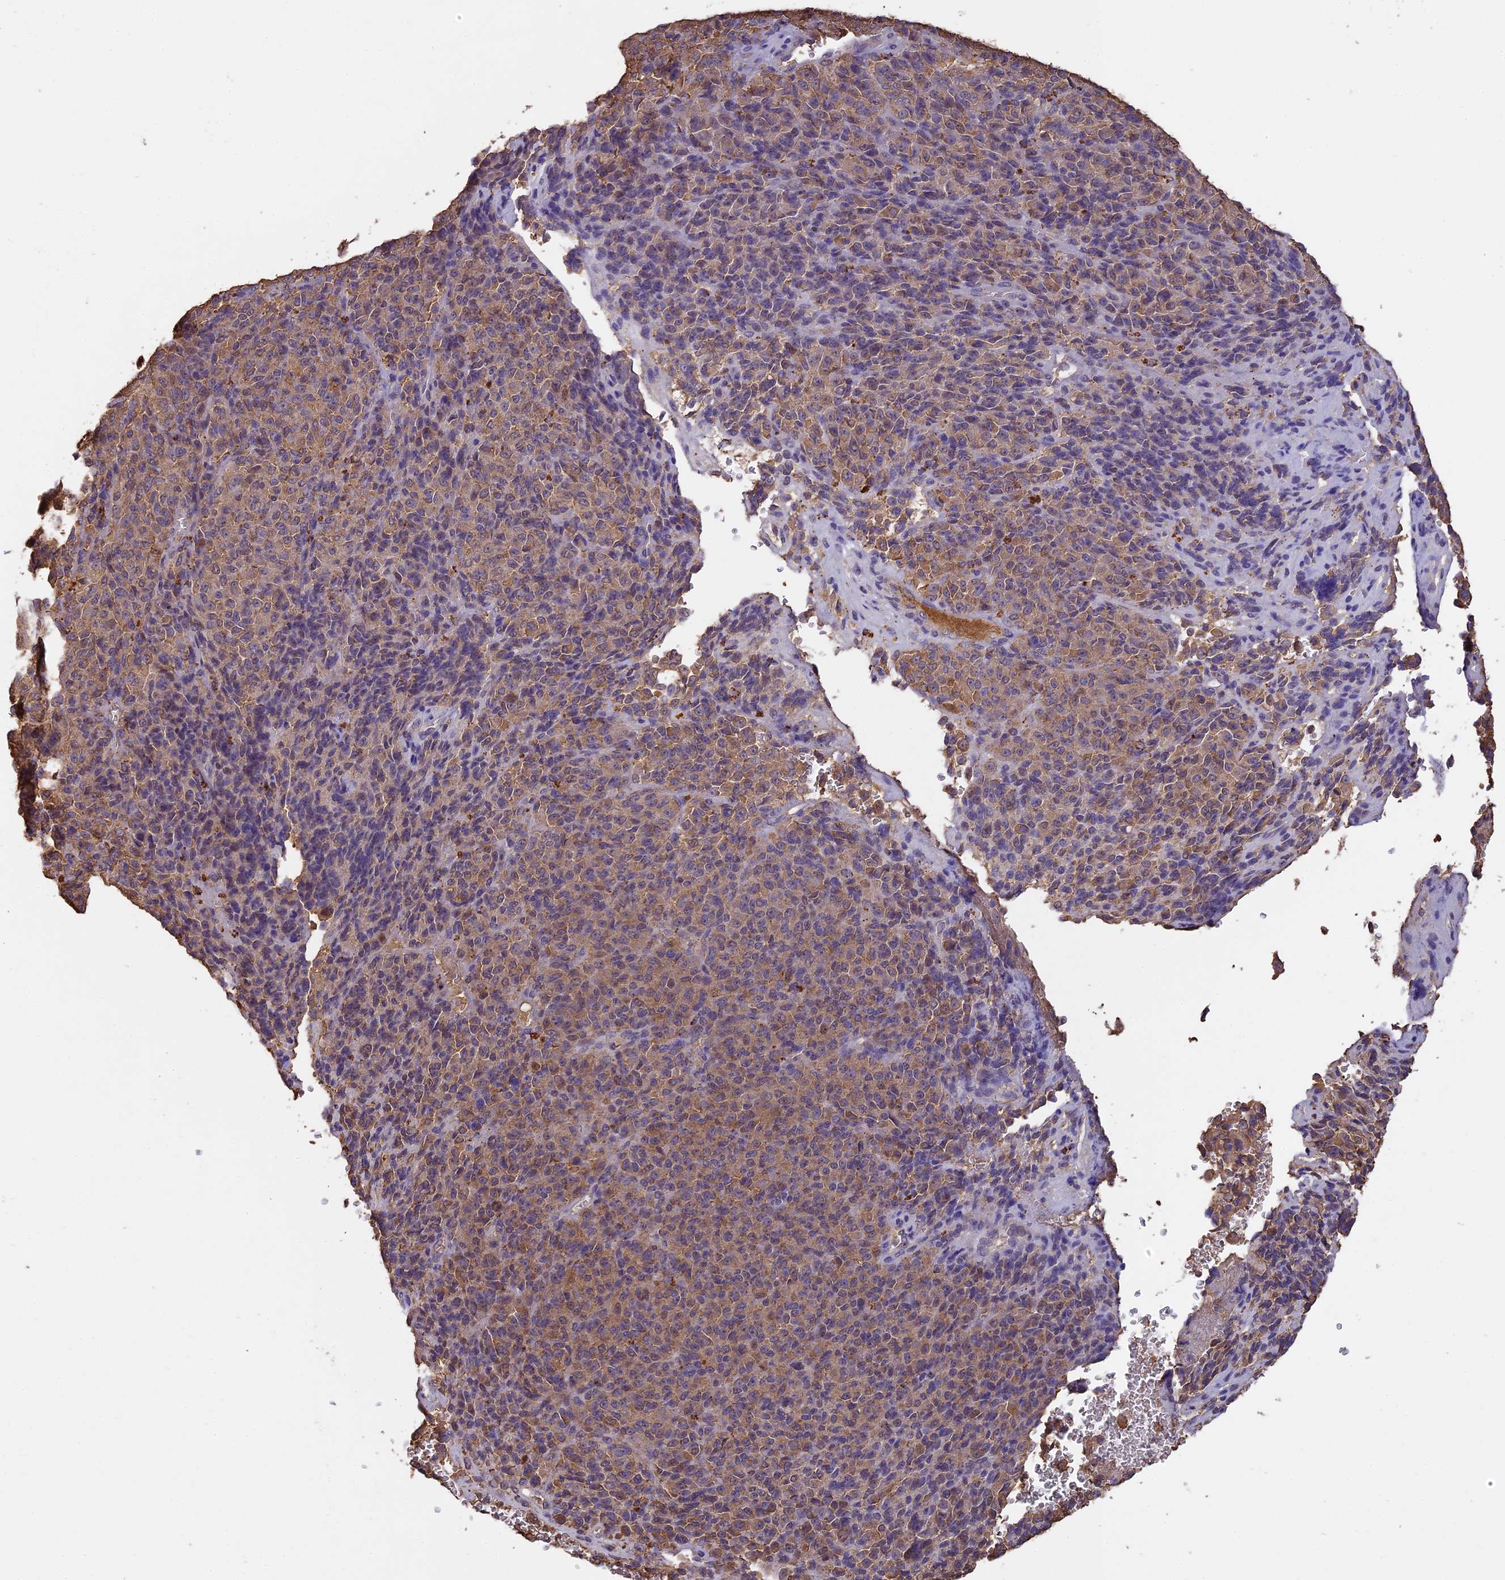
{"staining": {"intensity": "moderate", "quantity": ">75%", "location": "cytoplasmic/membranous,nuclear"}, "tissue": "melanoma", "cell_type": "Tumor cells", "image_type": "cancer", "snomed": [{"axis": "morphology", "description": "Malignant melanoma, Metastatic site"}, {"axis": "topography", "description": "Brain"}], "caption": "A brown stain labels moderate cytoplasmic/membranous and nuclear expression of a protein in melanoma tumor cells. The protein of interest is stained brown, and the nuclei are stained in blue (DAB IHC with brightfield microscopy, high magnification).", "gene": "ARHGAP19", "patient": {"sex": "female", "age": 56}}